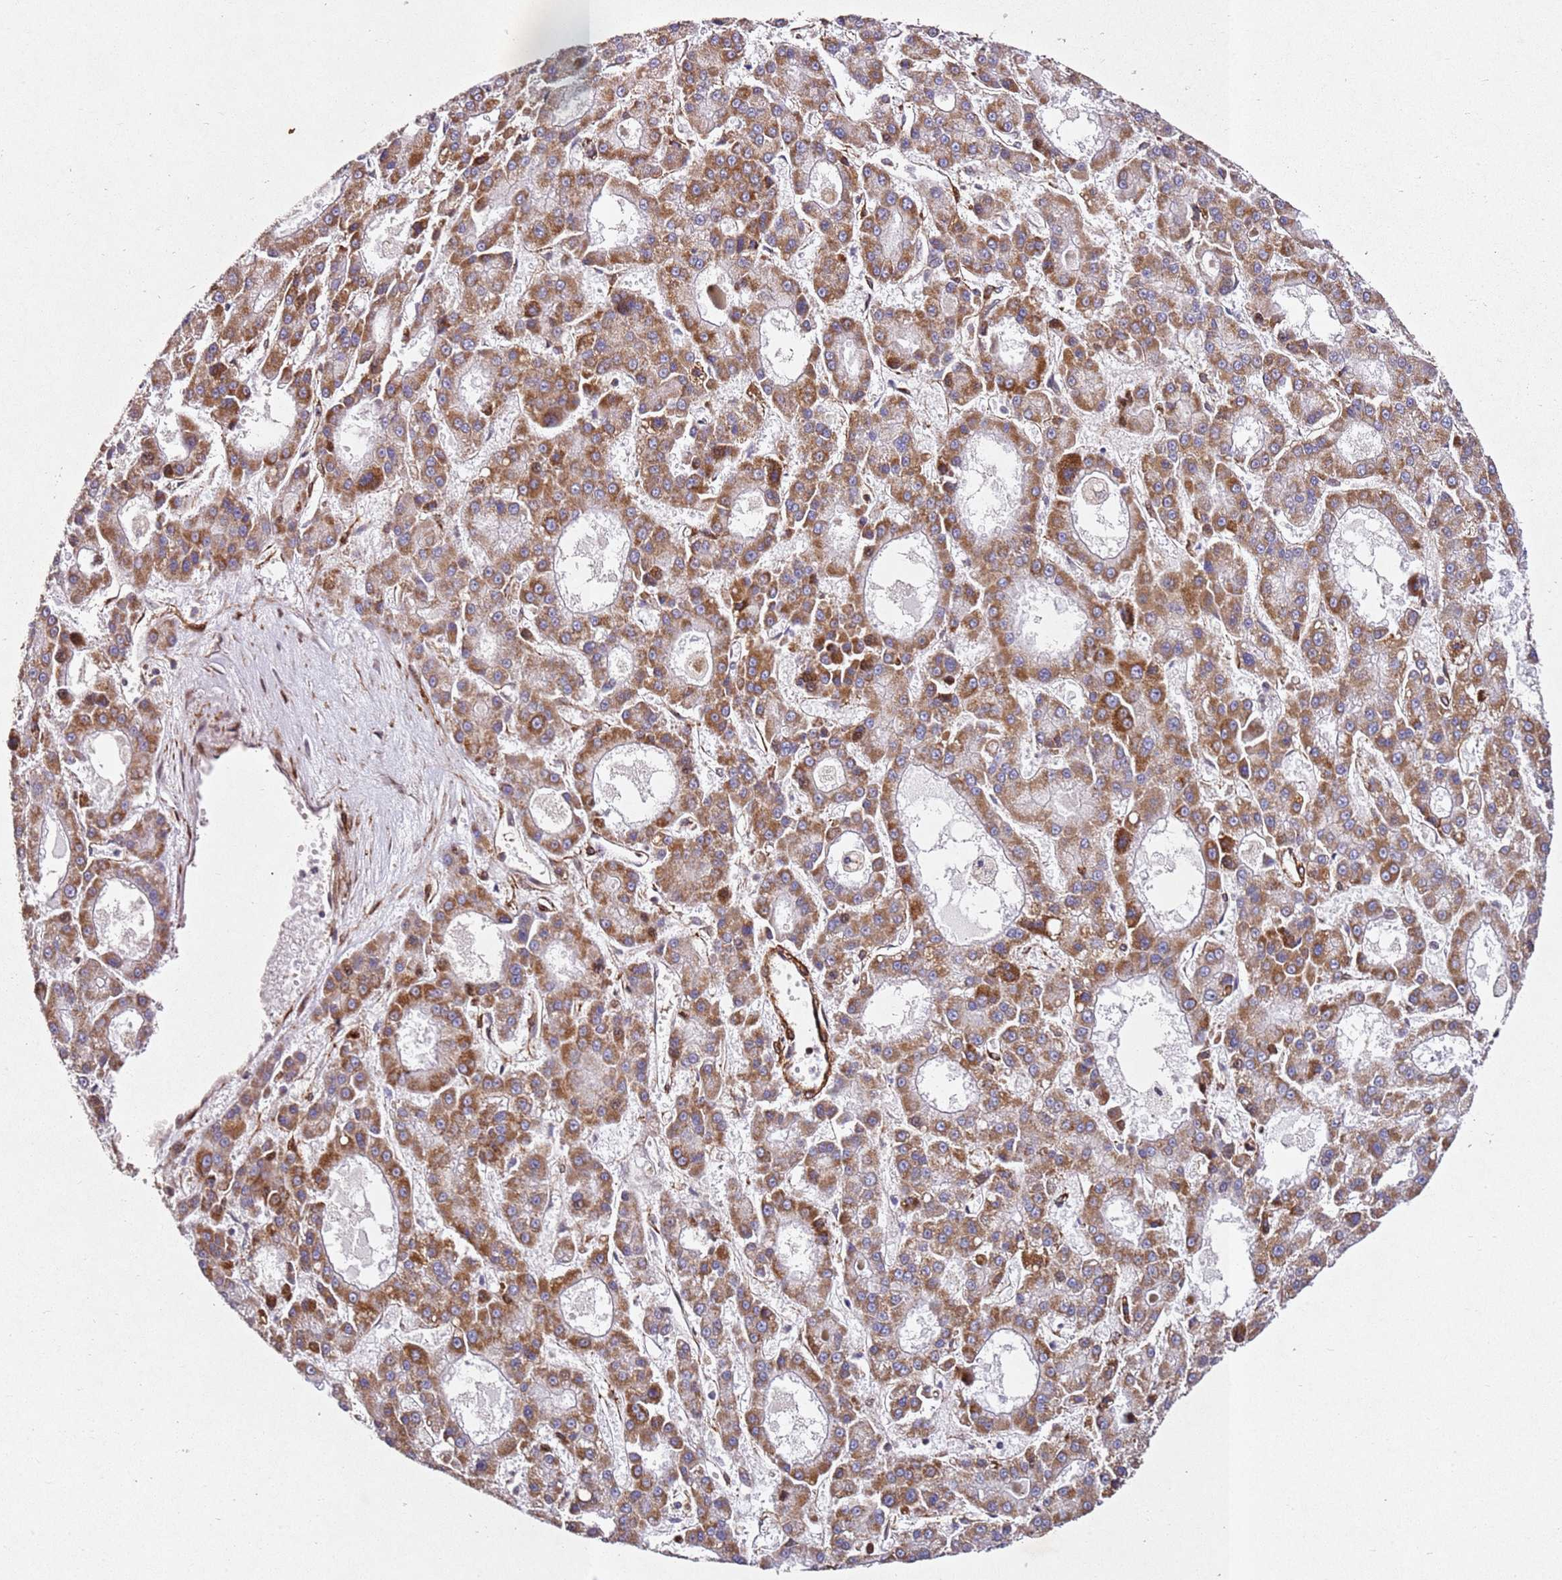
{"staining": {"intensity": "moderate", "quantity": ">75%", "location": "cytoplasmic/membranous"}, "tissue": "liver cancer", "cell_type": "Tumor cells", "image_type": "cancer", "snomed": [{"axis": "morphology", "description": "Carcinoma, Hepatocellular, NOS"}, {"axis": "topography", "description": "Liver"}], "caption": "Human liver cancer (hepatocellular carcinoma) stained for a protein (brown) reveals moderate cytoplasmic/membranous positive expression in about >75% of tumor cells.", "gene": "ZNF296", "patient": {"sex": "male", "age": 70}}